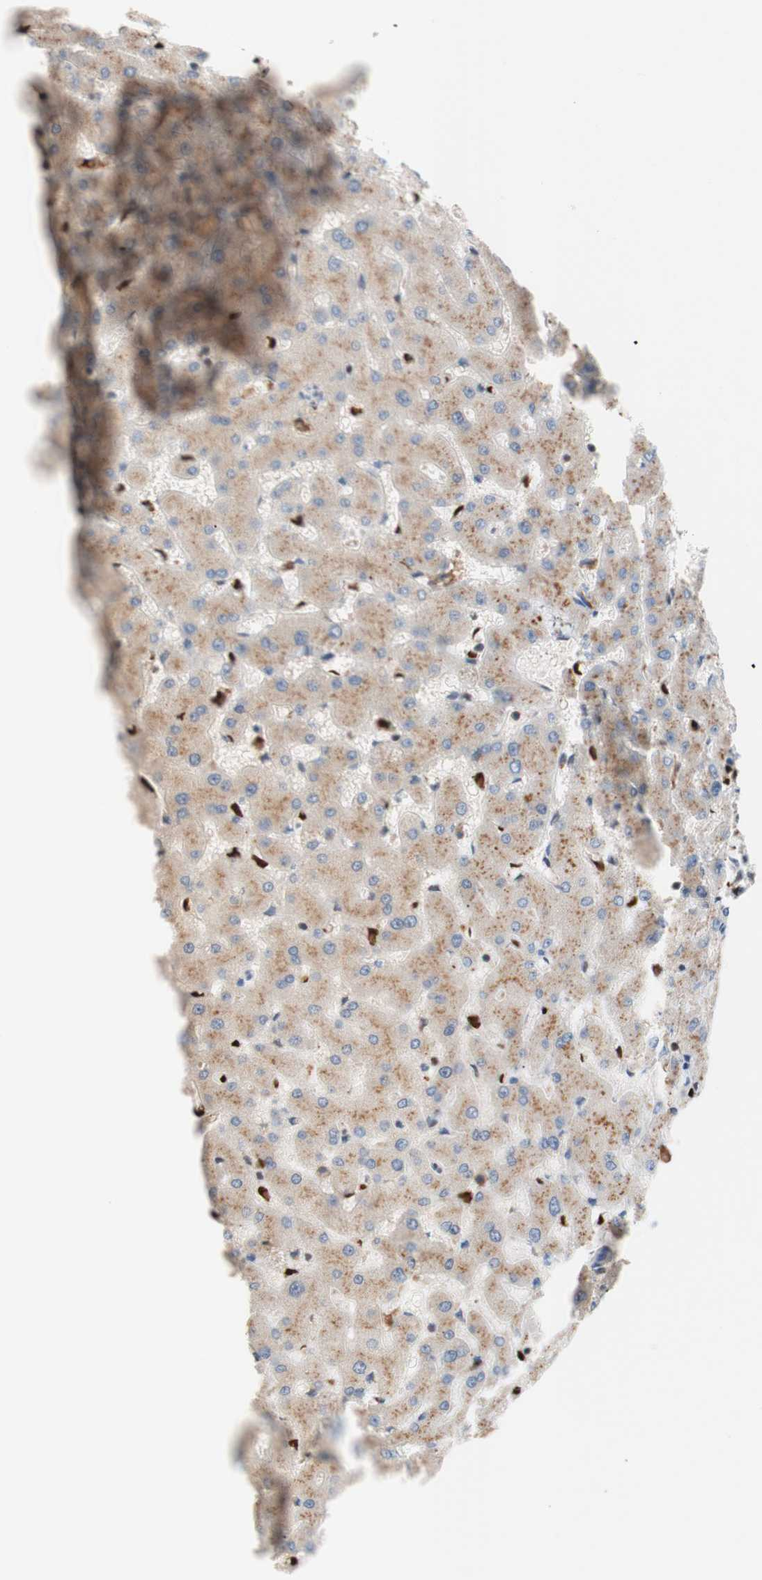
{"staining": {"intensity": "weak", "quantity": ">75%", "location": "cytoplasmic/membranous"}, "tissue": "liver", "cell_type": "Cholangiocytes", "image_type": "normal", "snomed": [{"axis": "morphology", "description": "Normal tissue, NOS"}, {"axis": "topography", "description": "Liver"}], "caption": "Unremarkable liver was stained to show a protein in brown. There is low levels of weak cytoplasmic/membranous expression in approximately >75% of cholangiocytes.", "gene": "EED", "patient": {"sex": "female", "age": 63}}